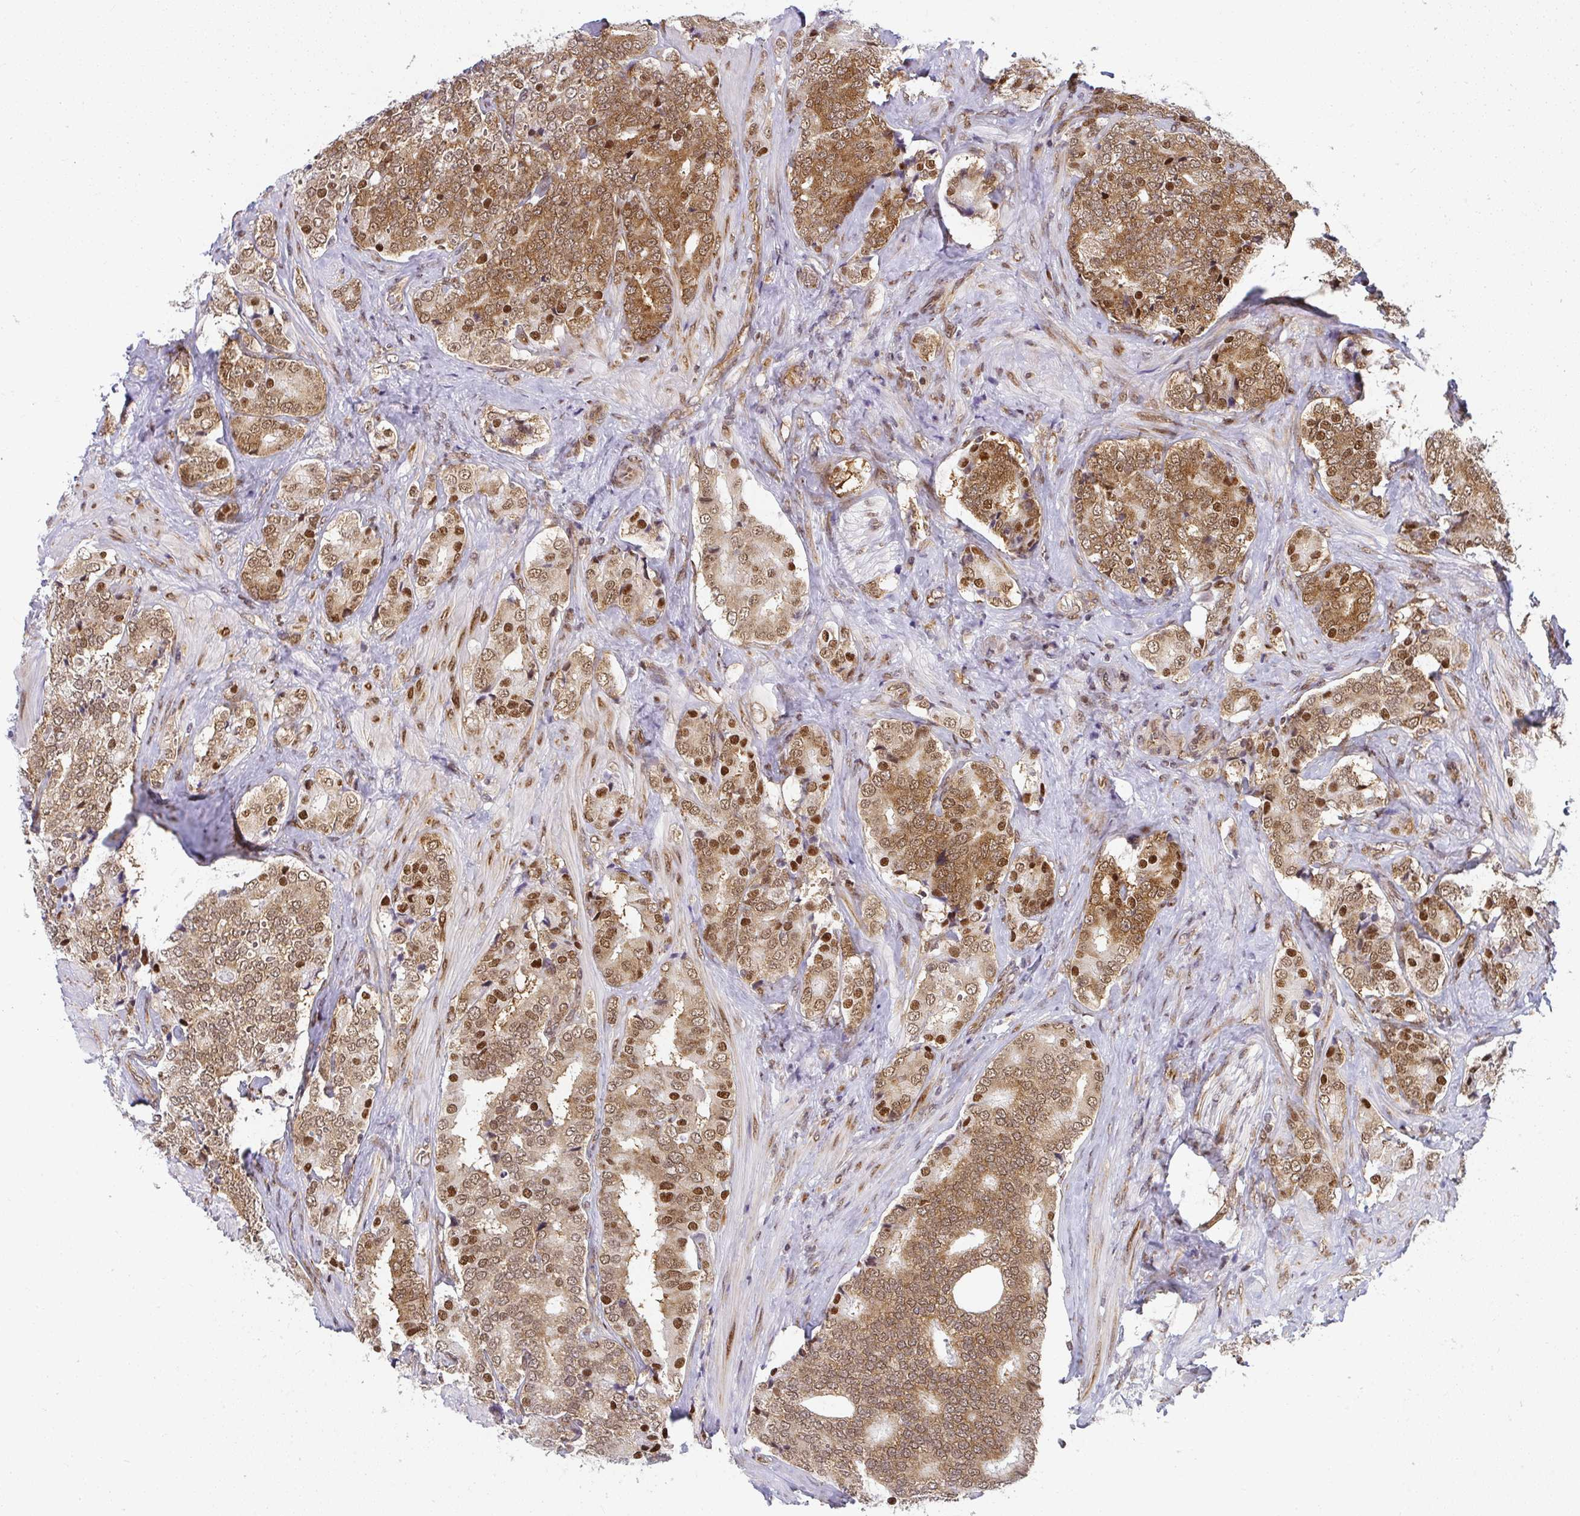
{"staining": {"intensity": "moderate", "quantity": ">75%", "location": "cytoplasmic/membranous,nuclear"}, "tissue": "prostate cancer", "cell_type": "Tumor cells", "image_type": "cancer", "snomed": [{"axis": "morphology", "description": "Adenocarcinoma, High grade"}, {"axis": "topography", "description": "Prostate"}], "caption": "A brown stain highlights moderate cytoplasmic/membranous and nuclear positivity of a protein in human prostate cancer tumor cells.", "gene": "SYNCRIP", "patient": {"sex": "male", "age": 62}}